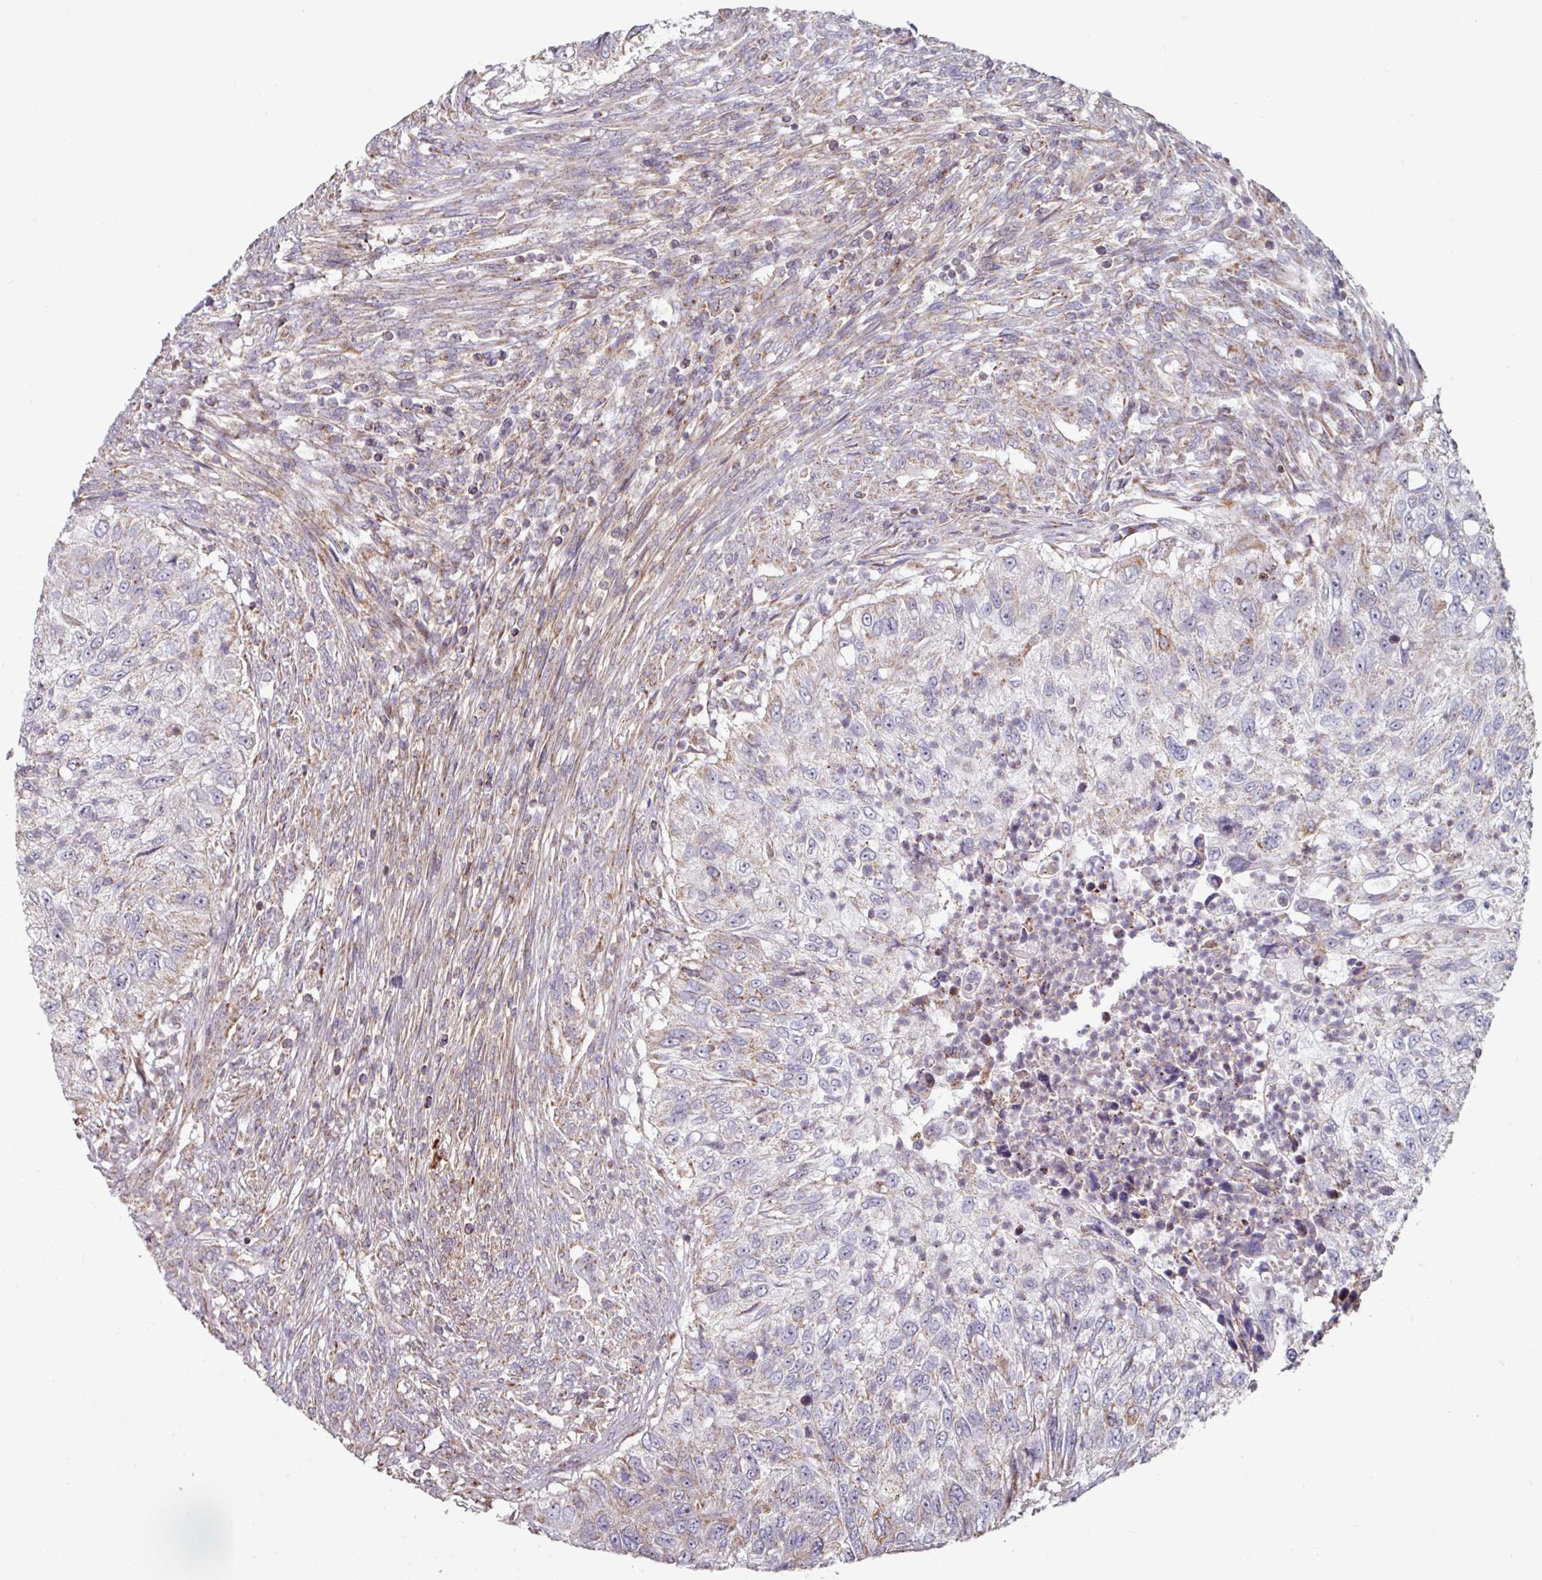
{"staining": {"intensity": "negative", "quantity": "none", "location": "none"}, "tissue": "urothelial cancer", "cell_type": "Tumor cells", "image_type": "cancer", "snomed": [{"axis": "morphology", "description": "Urothelial carcinoma, High grade"}, {"axis": "topography", "description": "Urinary bladder"}], "caption": "IHC image of human urothelial cancer stained for a protein (brown), which demonstrates no positivity in tumor cells. (Stains: DAB (3,3'-diaminobenzidine) immunohistochemistry (IHC) with hematoxylin counter stain, Microscopy: brightfield microscopy at high magnification).", "gene": "OR2D3", "patient": {"sex": "female", "age": 60}}